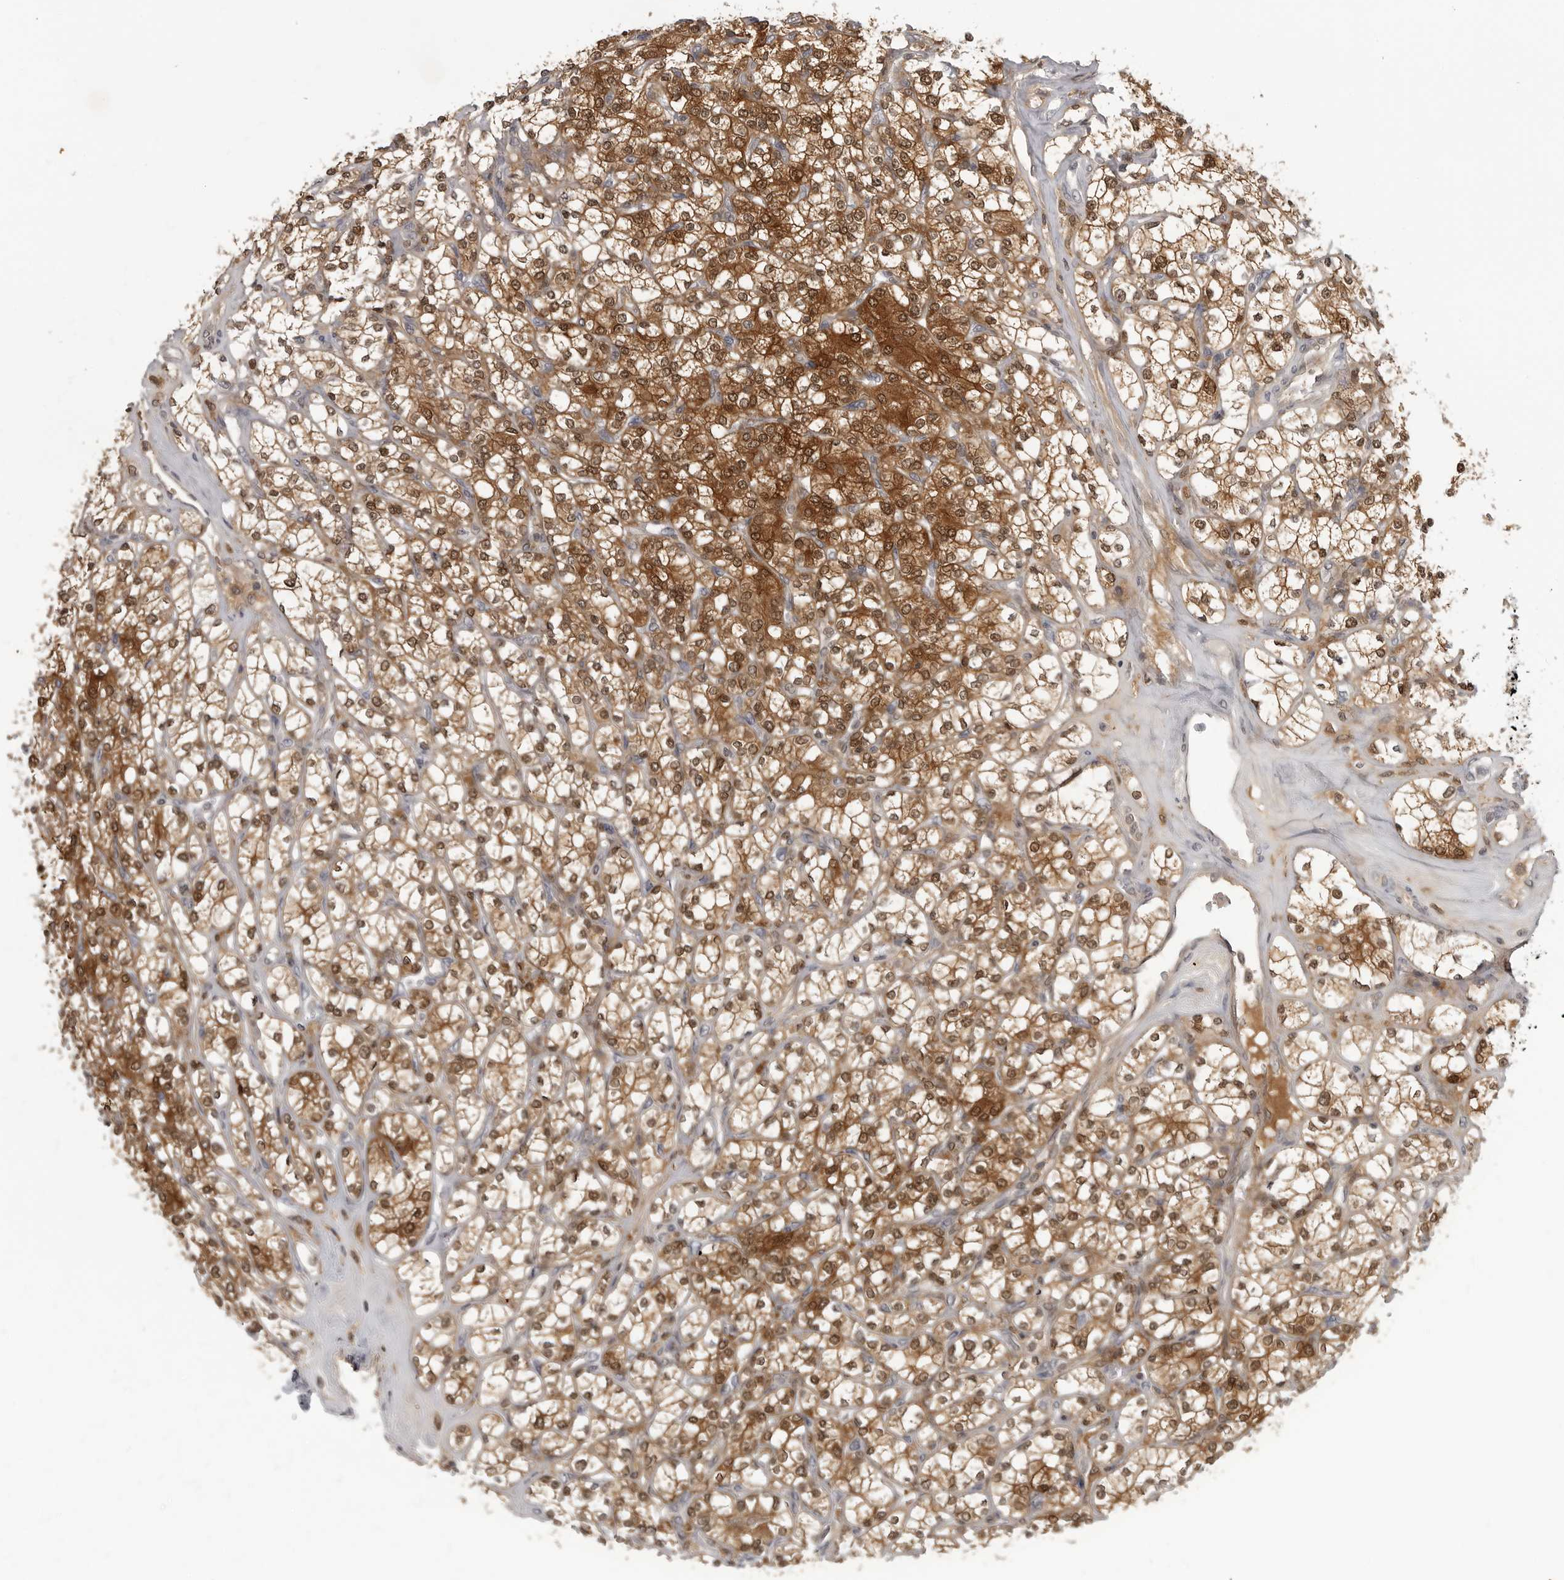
{"staining": {"intensity": "strong", "quantity": ">75%", "location": "cytoplasmic/membranous,nuclear"}, "tissue": "renal cancer", "cell_type": "Tumor cells", "image_type": "cancer", "snomed": [{"axis": "morphology", "description": "Adenocarcinoma, NOS"}, {"axis": "topography", "description": "Kidney"}], "caption": "The immunohistochemical stain highlights strong cytoplasmic/membranous and nuclear staining in tumor cells of renal cancer (adenocarcinoma) tissue.", "gene": "CTIF", "patient": {"sex": "male", "age": 77}}